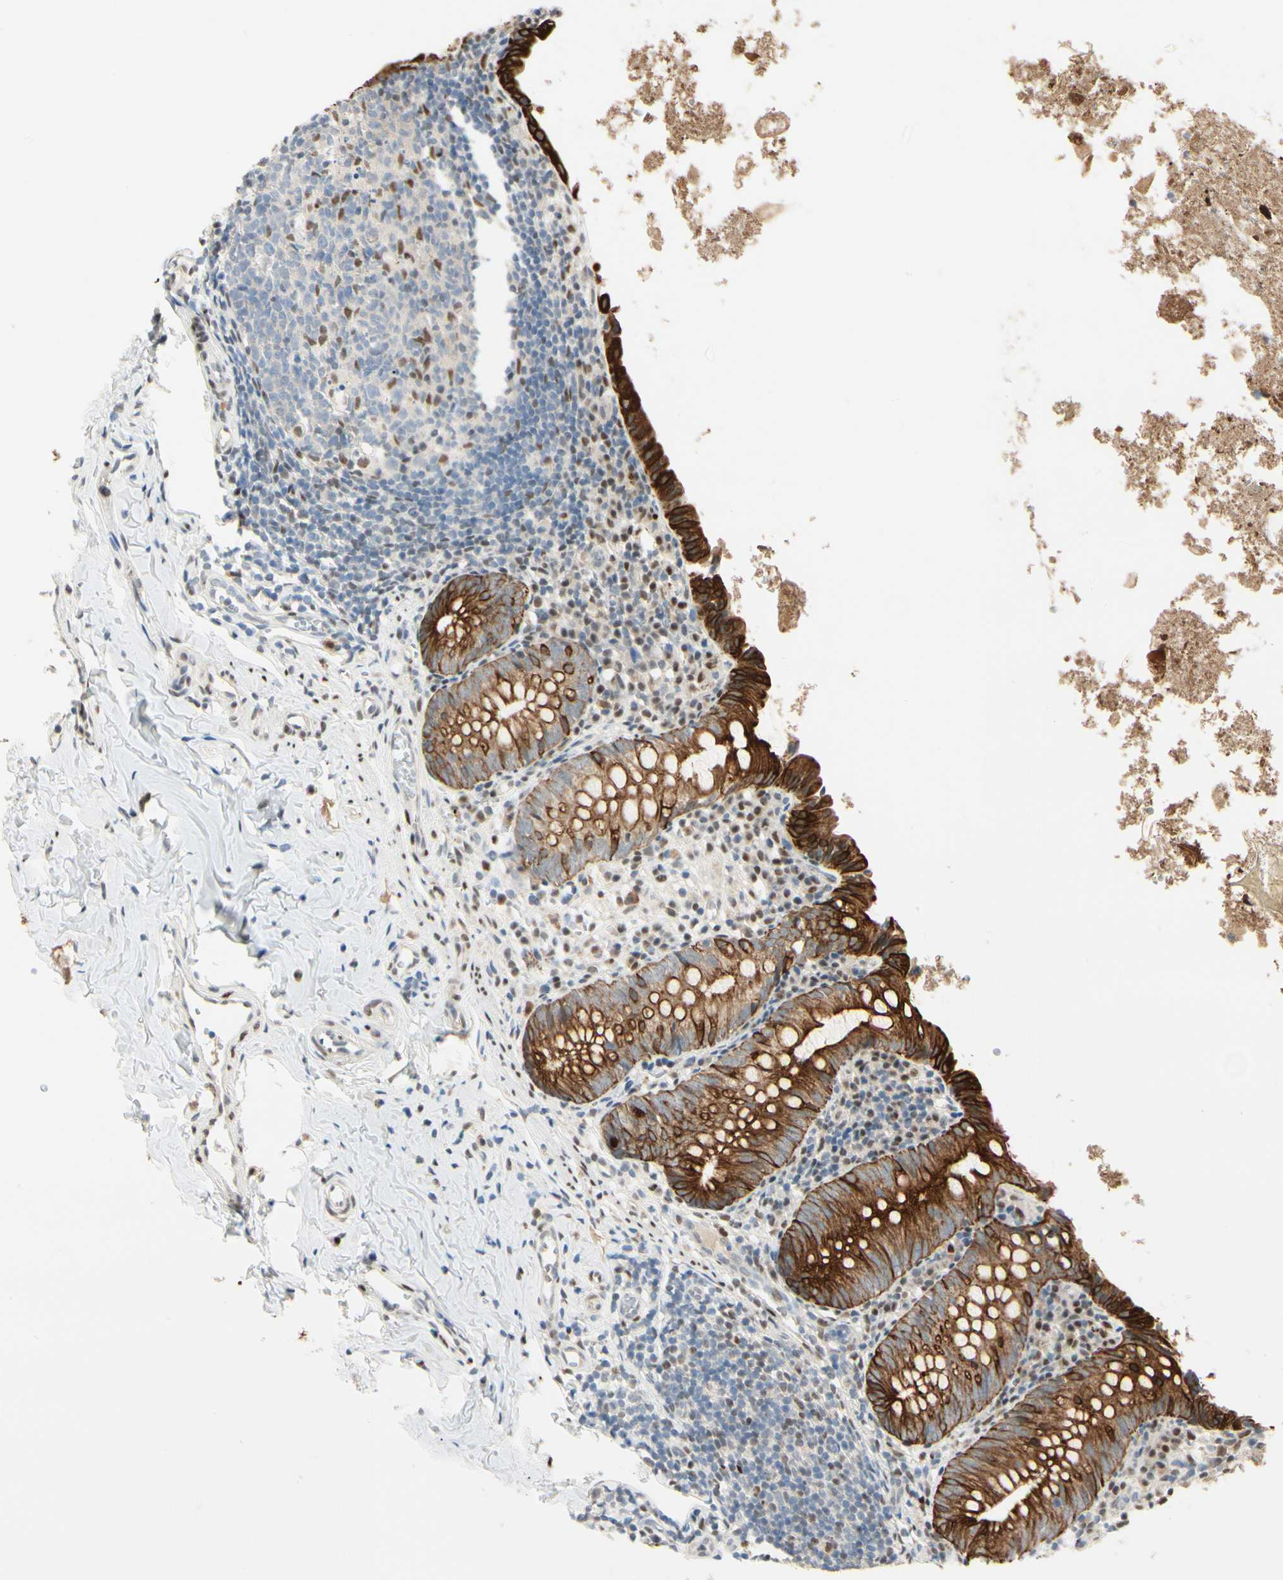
{"staining": {"intensity": "strong", "quantity": ">75%", "location": "cytoplasmic/membranous"}, "tissue": "appendix", "cell_type": "Glandular cells", "image_type": "normal", "snomed": [{"axis": "morphology", "description": "Normal tissue, NOS"}, {"axis": "topography", "description": "Appendix"}], "caption": "Protein staining displays strong cytoplasmic/membranous staining in approximately >75% of glandular cells in unremarkable appendix. (DAB (3,3'-diaminobenzidine) IHC, brown staining for protein, blue staining for nuclei).", "gene": "ATXN1", "patient": {"sex": "female", "age": 10}}